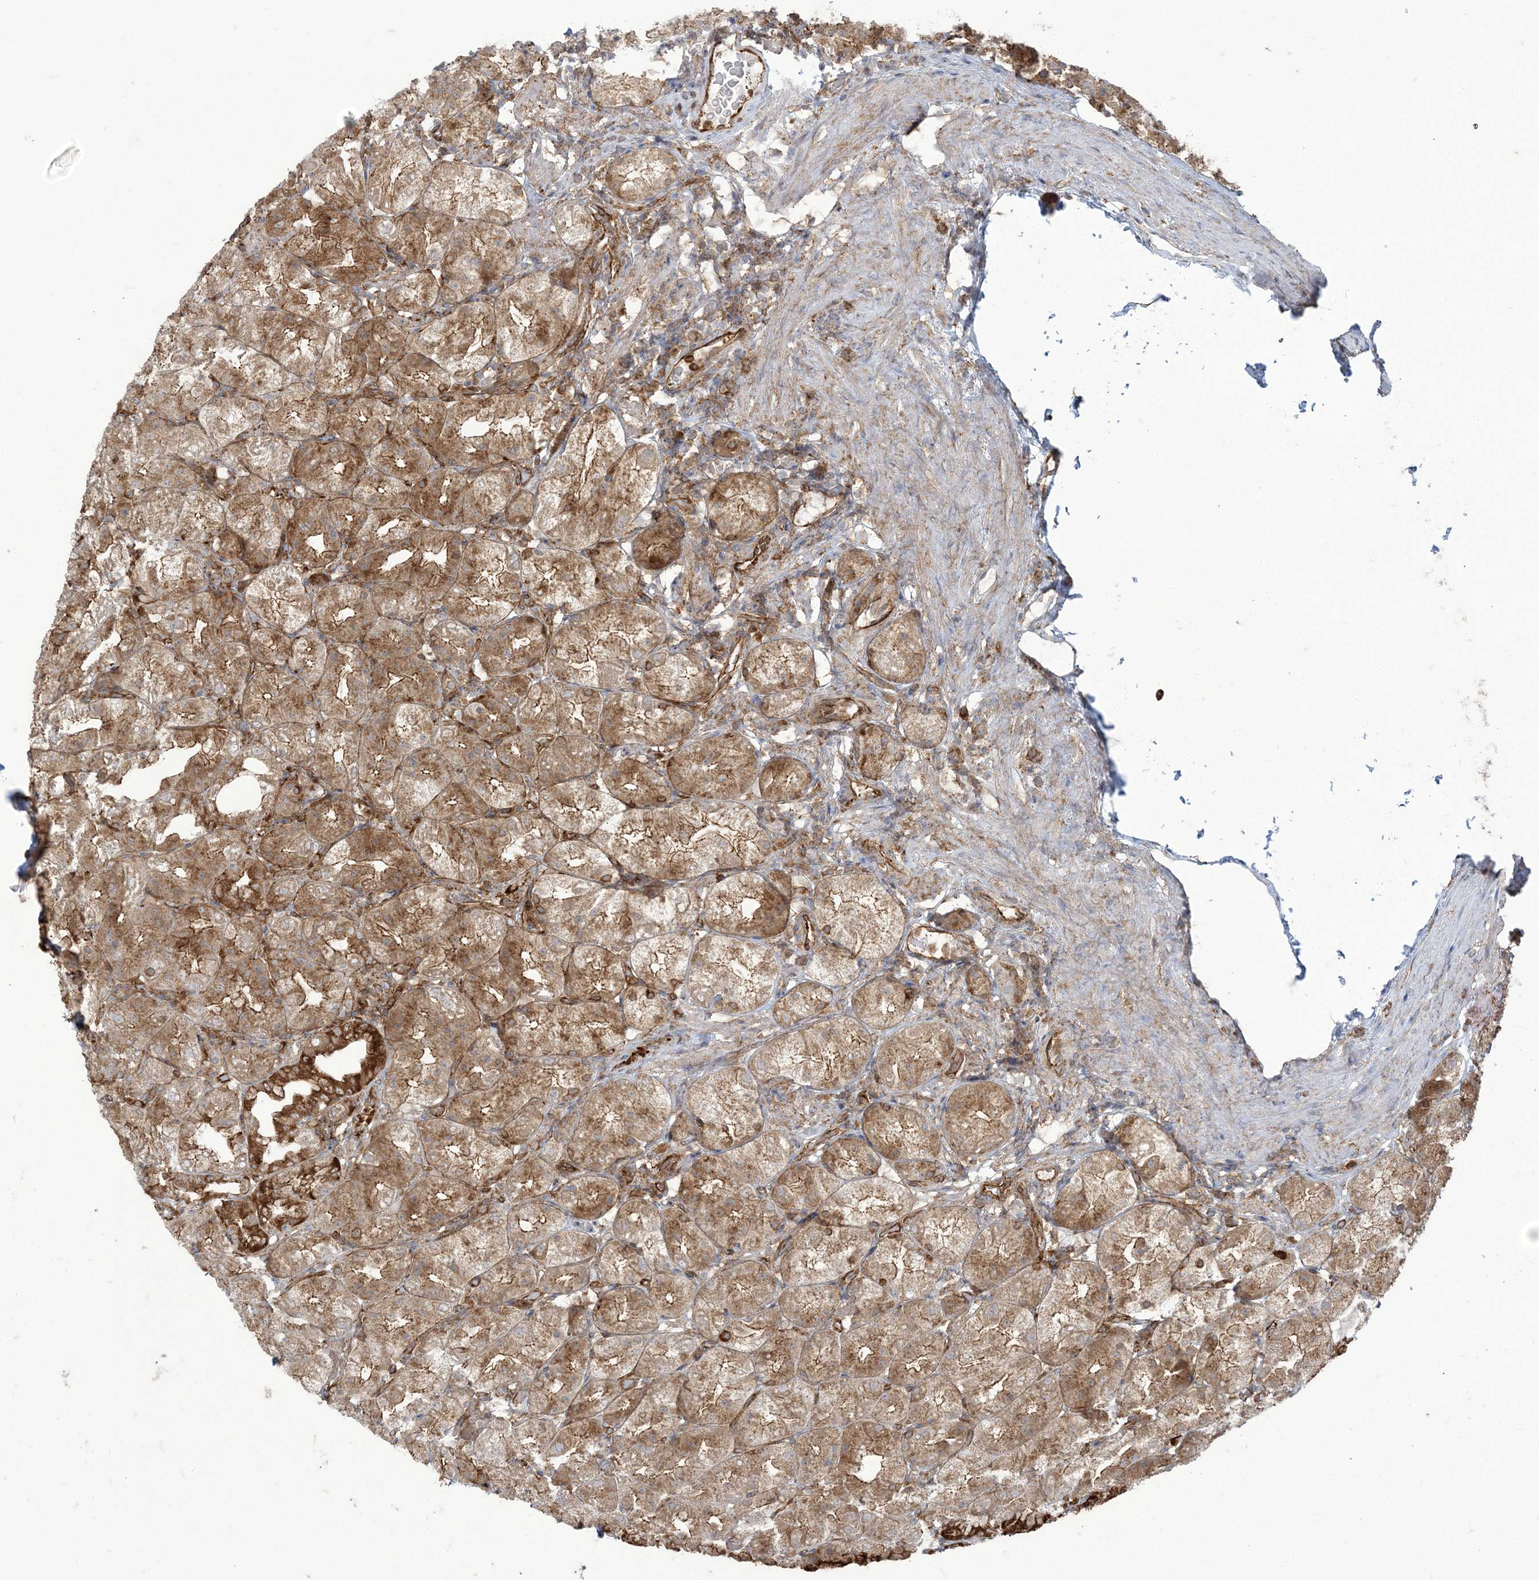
{"staining": {"intensity": "moderate", "quantity": ">75%", "location": "cytoplasmic/membranous"}, "tissue": "stomach", "cell_type": "Glandular cells", "image_type": "normal", "snomed": [{"axis": "morphology", "description": "Normal tissue, NOS"}, {"axis": "topography", "description": "Stomach, upper"}], "caption": "This histopathology image reveals immunohistochemistry (IHC) staining of normal human stomach, with medium moderate cytoplasmic/membranous staining in about >75% of glandular cells.", "gene": "DERL3", "patient": {"sex": "male", "age": 68}}